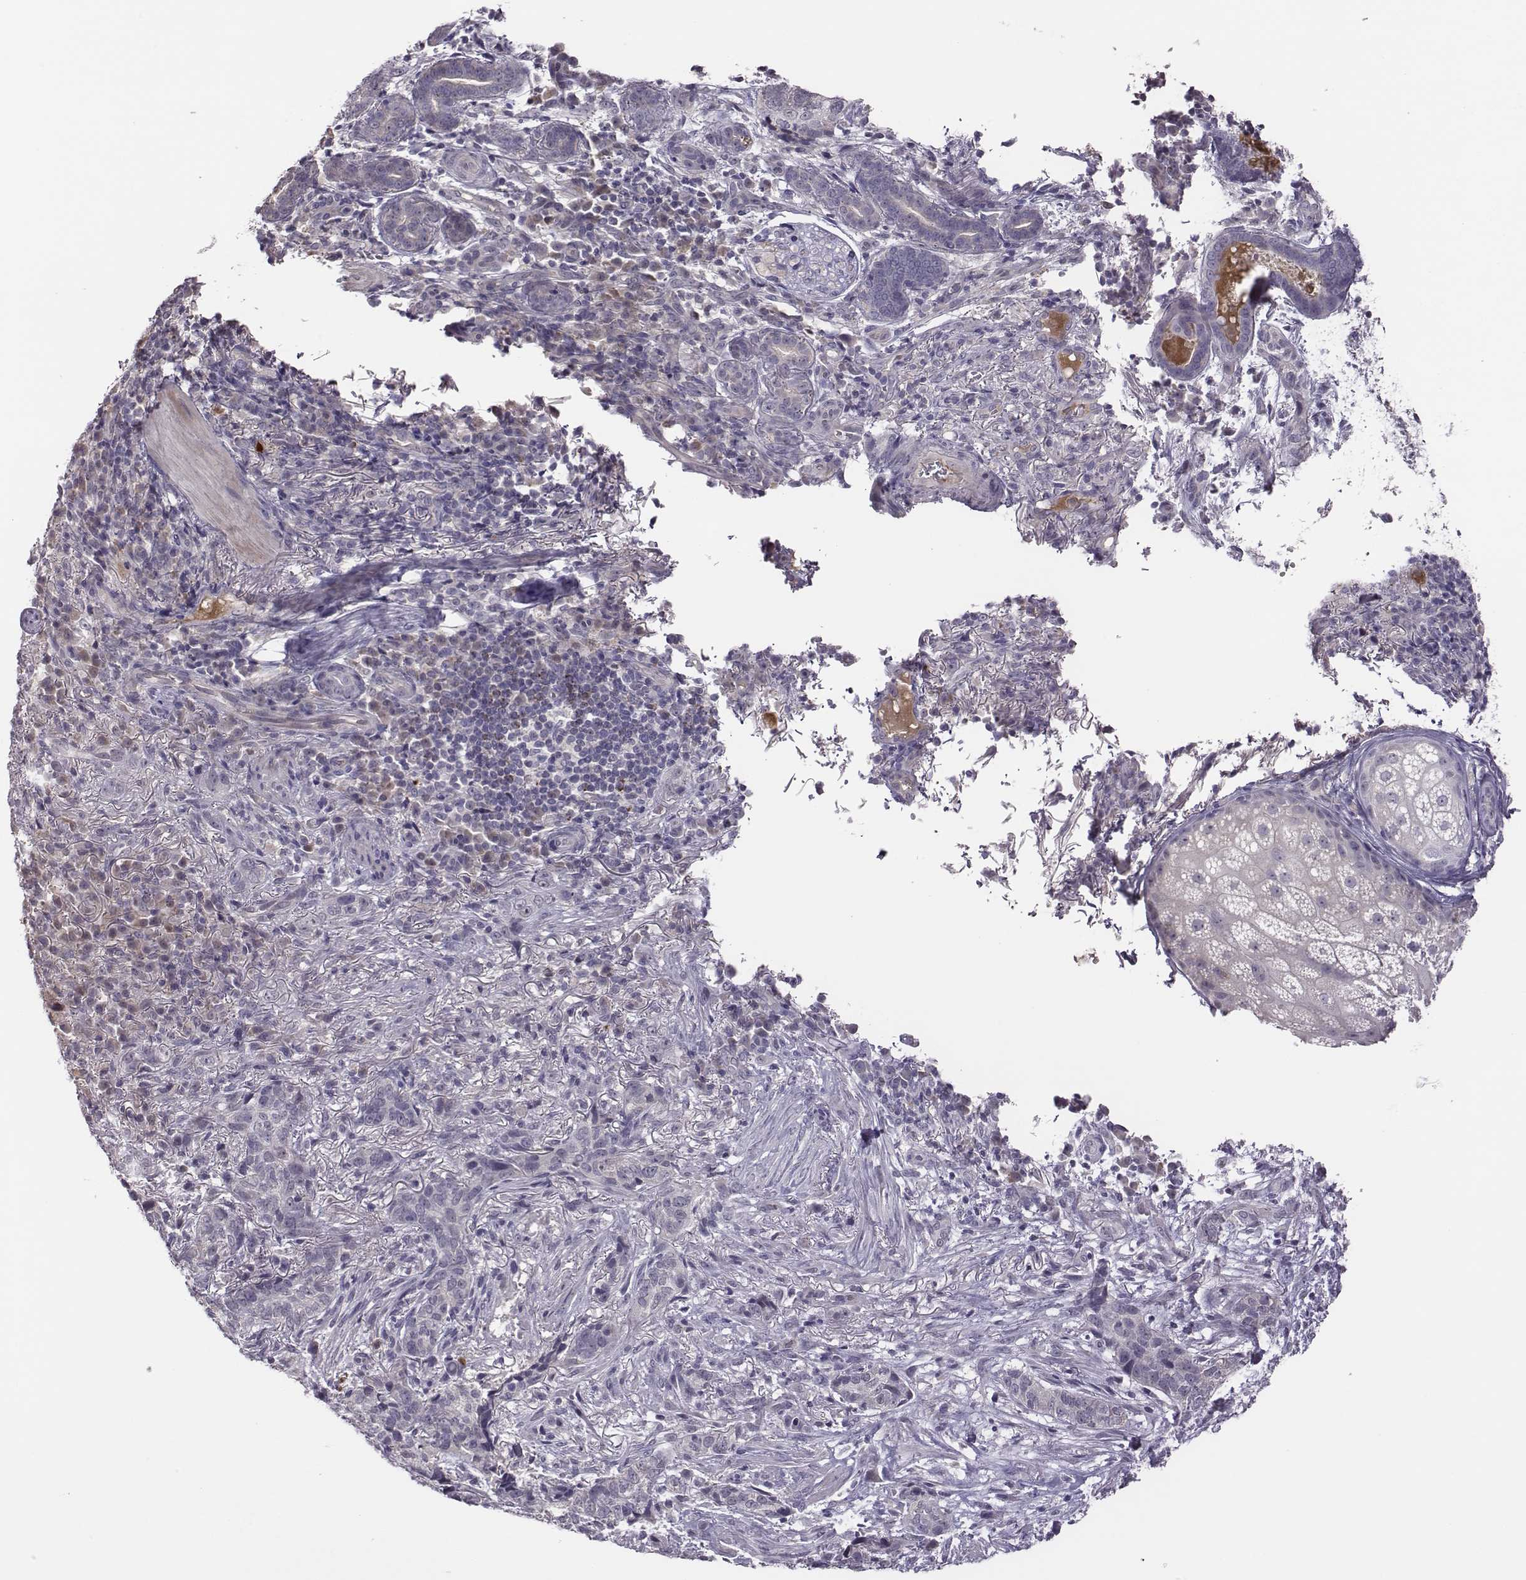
{"staining": {"intensity": "negative", "quantity": "none", "location": "none"}, "tissue": "skin cancer", "cell_type": "Tumor cells", "image_type": "cancer", "snomed": [{"axis": "morphology", "description": "Basal cell carcinoma"}, {"axis": "topography", "description": "Skin"}], "caption": "This is a histopathology image of immunohistochemistry (IHC) staining of skin cancer (basal cell carcinoma), which shows no positivity in tumor cells.", "gene": "KMO", "patient": {"sex": "female", "age": 69}}